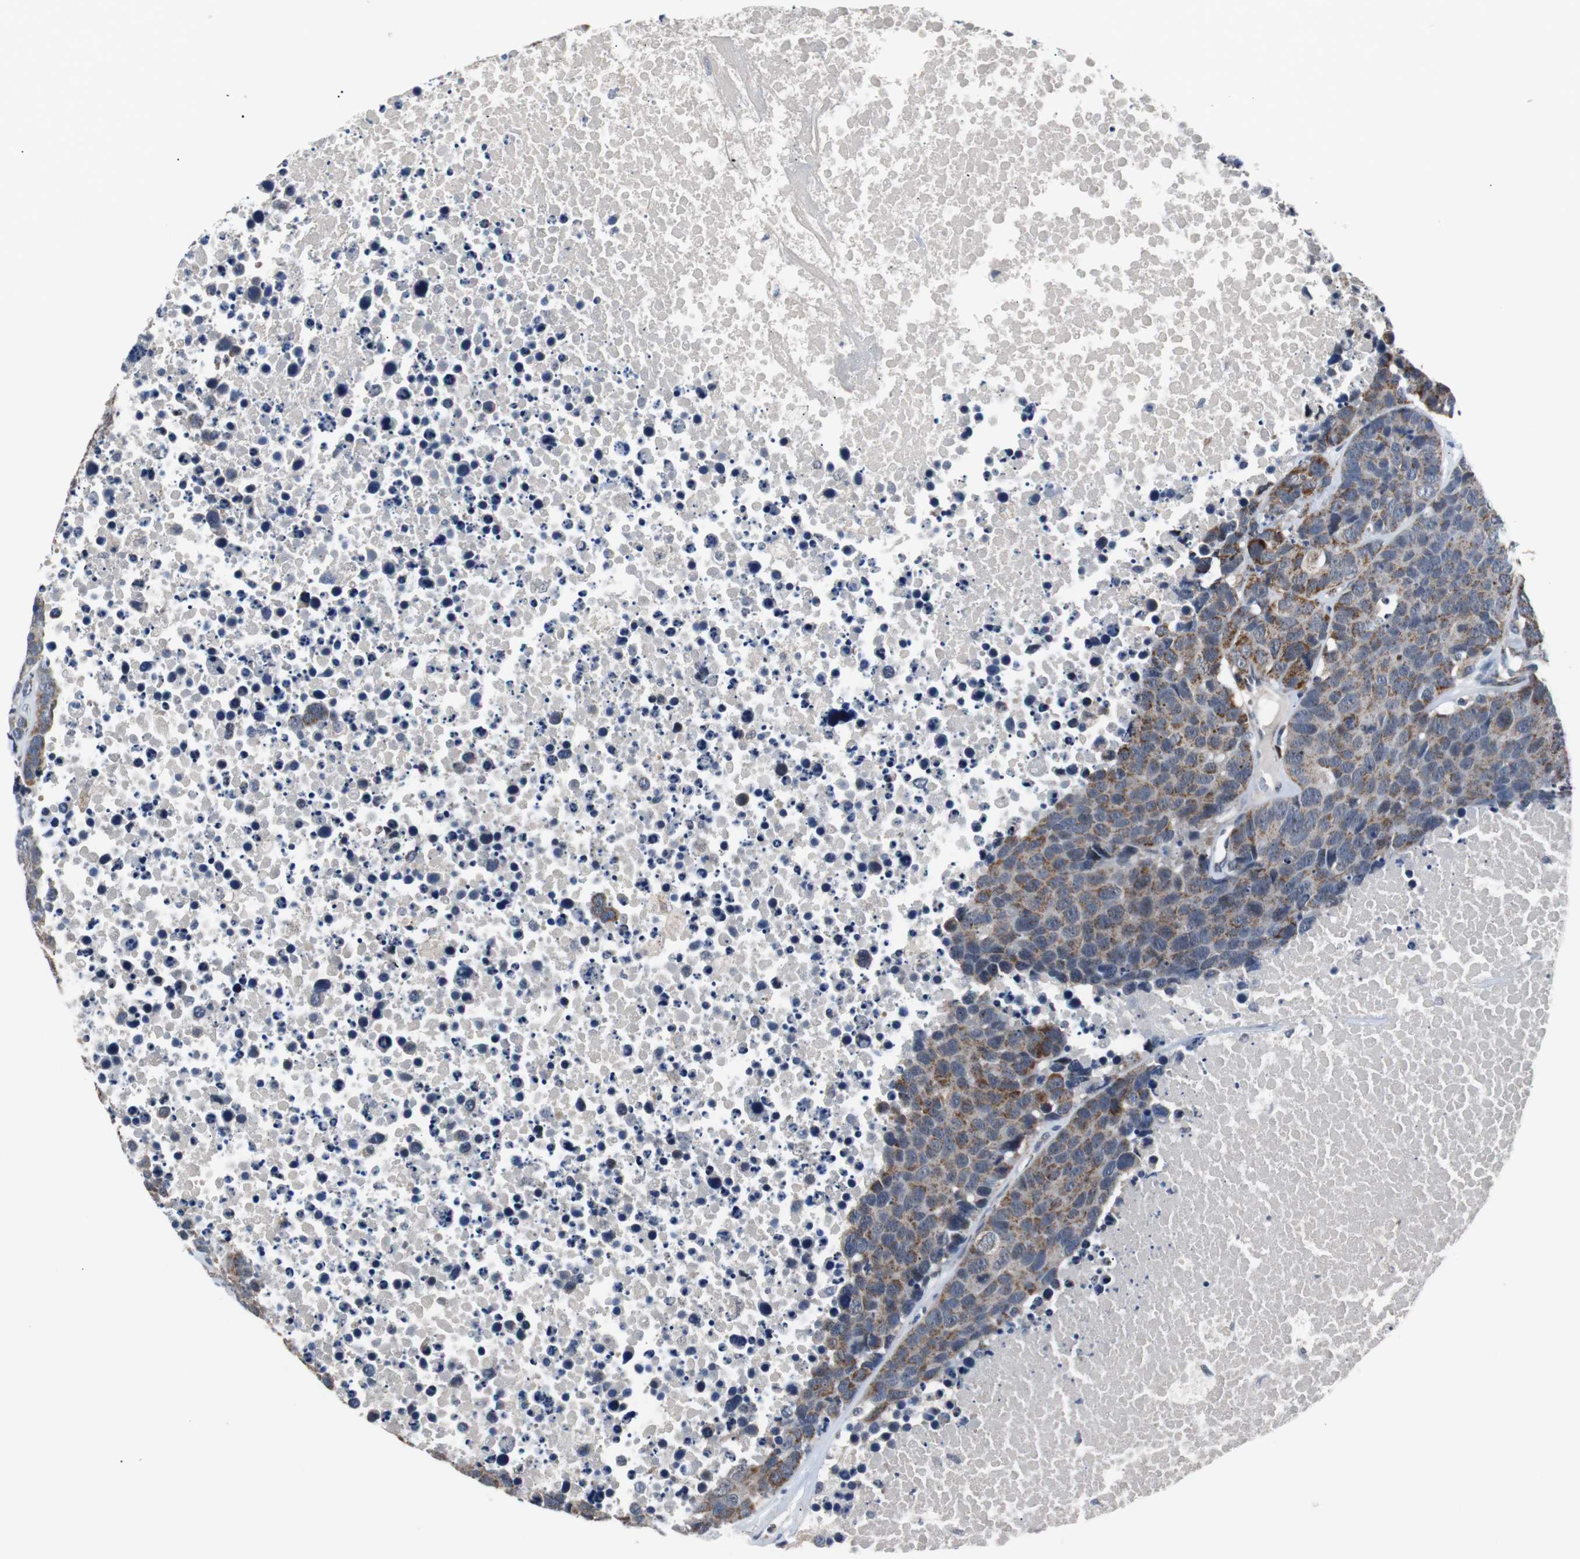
{"staining": {"intensity": "moderate", "quantity": ">75%", "location": "cytoplasmic/membranous"}, "tissue": "carcinoid", "cell_type": "Tumor cells", "image_type": "cancer", "snomed": [{"axis": "morphology", "description": "Carcinoid, malignant, NOS"}, {"axis": "topography", "description": "Lung"}], "caption": "The micrograph demonstrates immunohistochemical staining of carcinoid. There is moderate cytoplasmic/membranous positivity is identified in approximately >75% of tumor cells.", "gene": "PITRM1", "patient": {"sex": "male", "age": 60}}